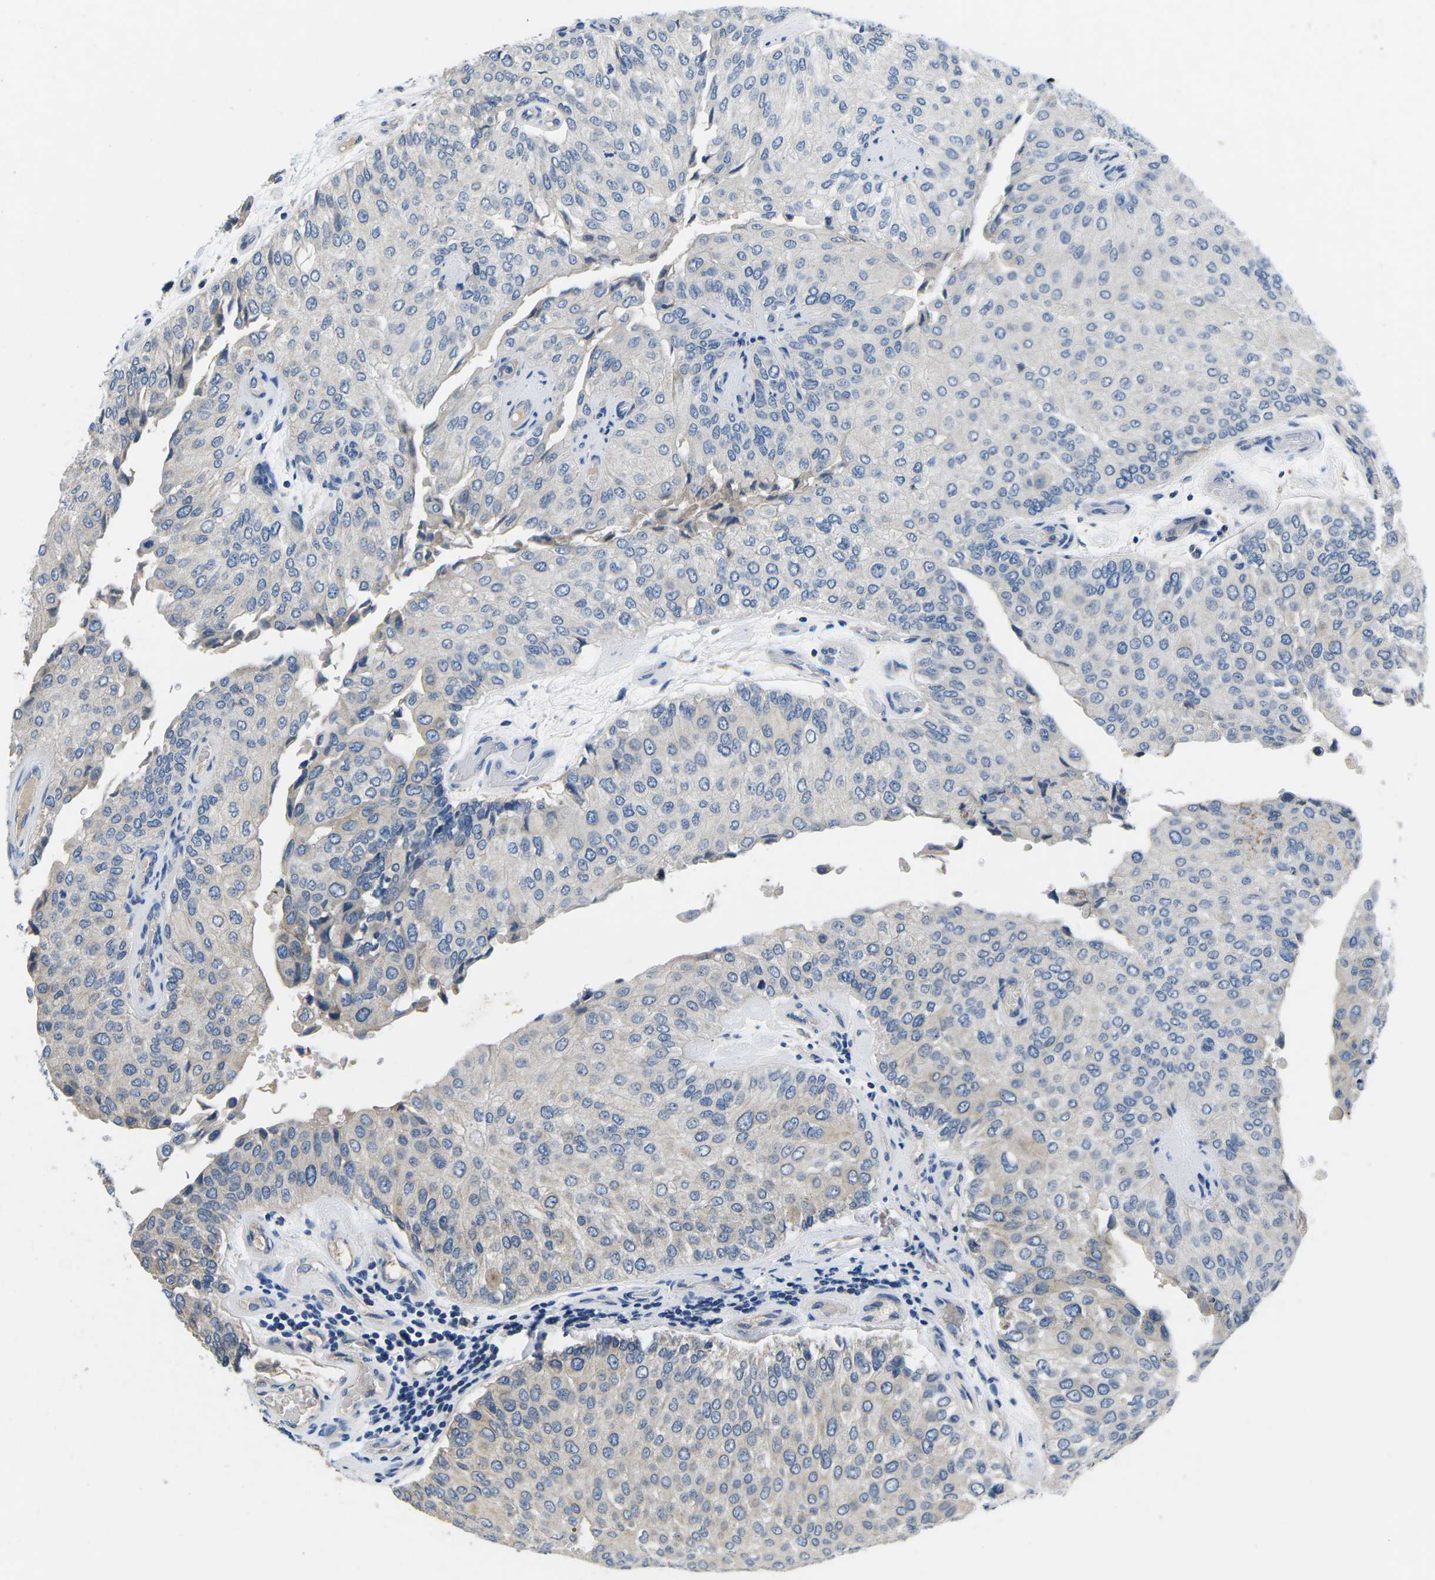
{"staining": {"intensity": "negative", "quantity": "none", "location": "none"}, "tissue": "urothelial cancer", "cell_type": "Tumor cells", "image_type": "cancer", "snomed": [{"axis": "morphology", "description": "Urothelial carcinoma, High grade"}, {"axis": "topography", "description": "Kidney"}, {"axis": "topography", "description": "Urinary bladder"}], "caption": "High power microscopy image of an IHC photomicrograph of urothelial cancer, revealing no significant expression in tumor cells.", "gene": "PDCD6IP", "patient": {"sex": "male", "age": 77}}